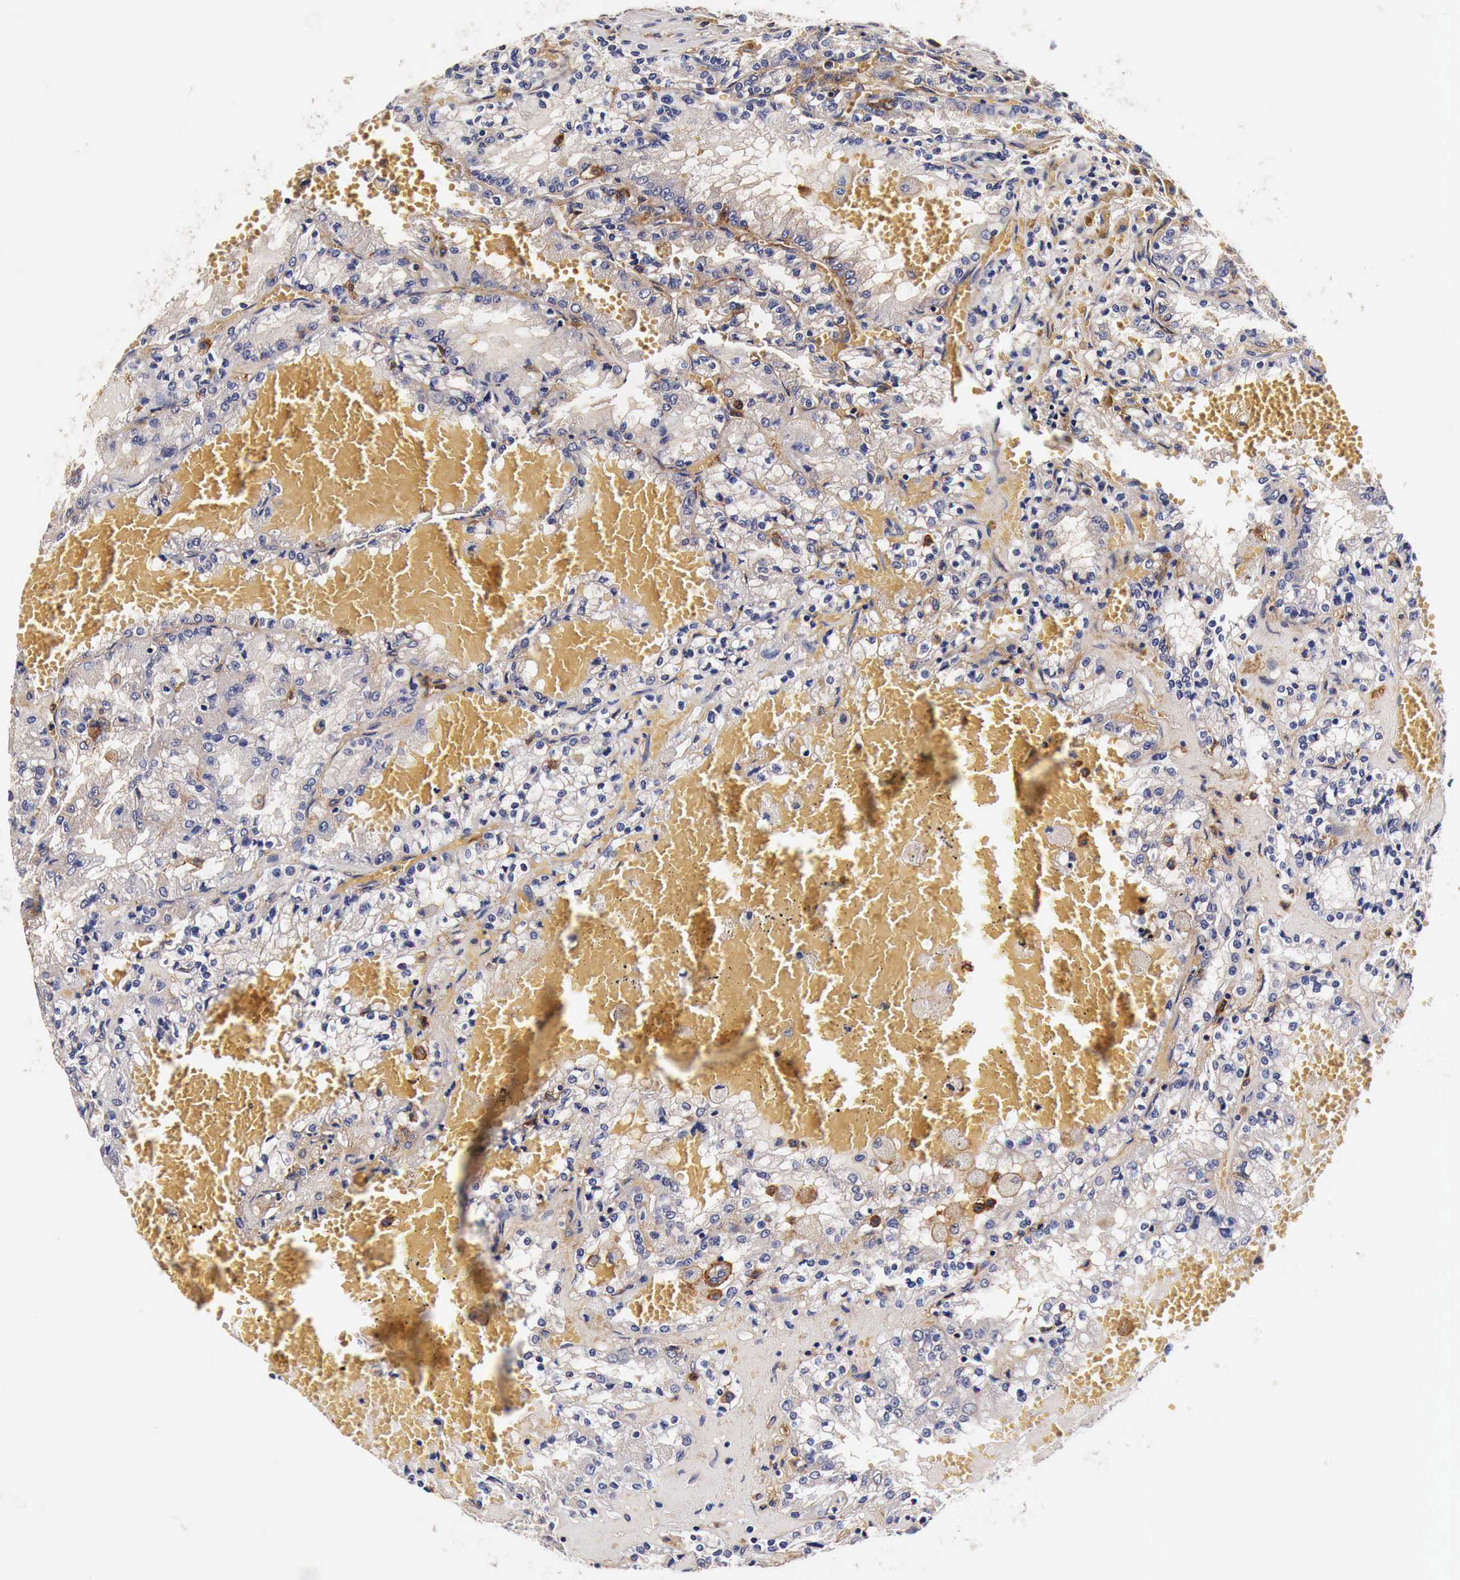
{"staining": {"intensity": "negative", "quantity": "none", "location": "none"}, "tissue": "renal cancer", "cell_type": "Tumor cells", "image_type": "cancer", "snomed": [{"axis": "morphology", "description": "Adenocarcinoma, NOS"}, {"axis": "topography", "description": "Kidney"}], "caption": "The micrograph displays no significant staining in tumor cells of renal adenocarcinoma. (Immunohistochemistry (ihc), brightfield microscopy, high magnification).", "gene": "RP2", "patient": {"sex": "female", "age": 56}}